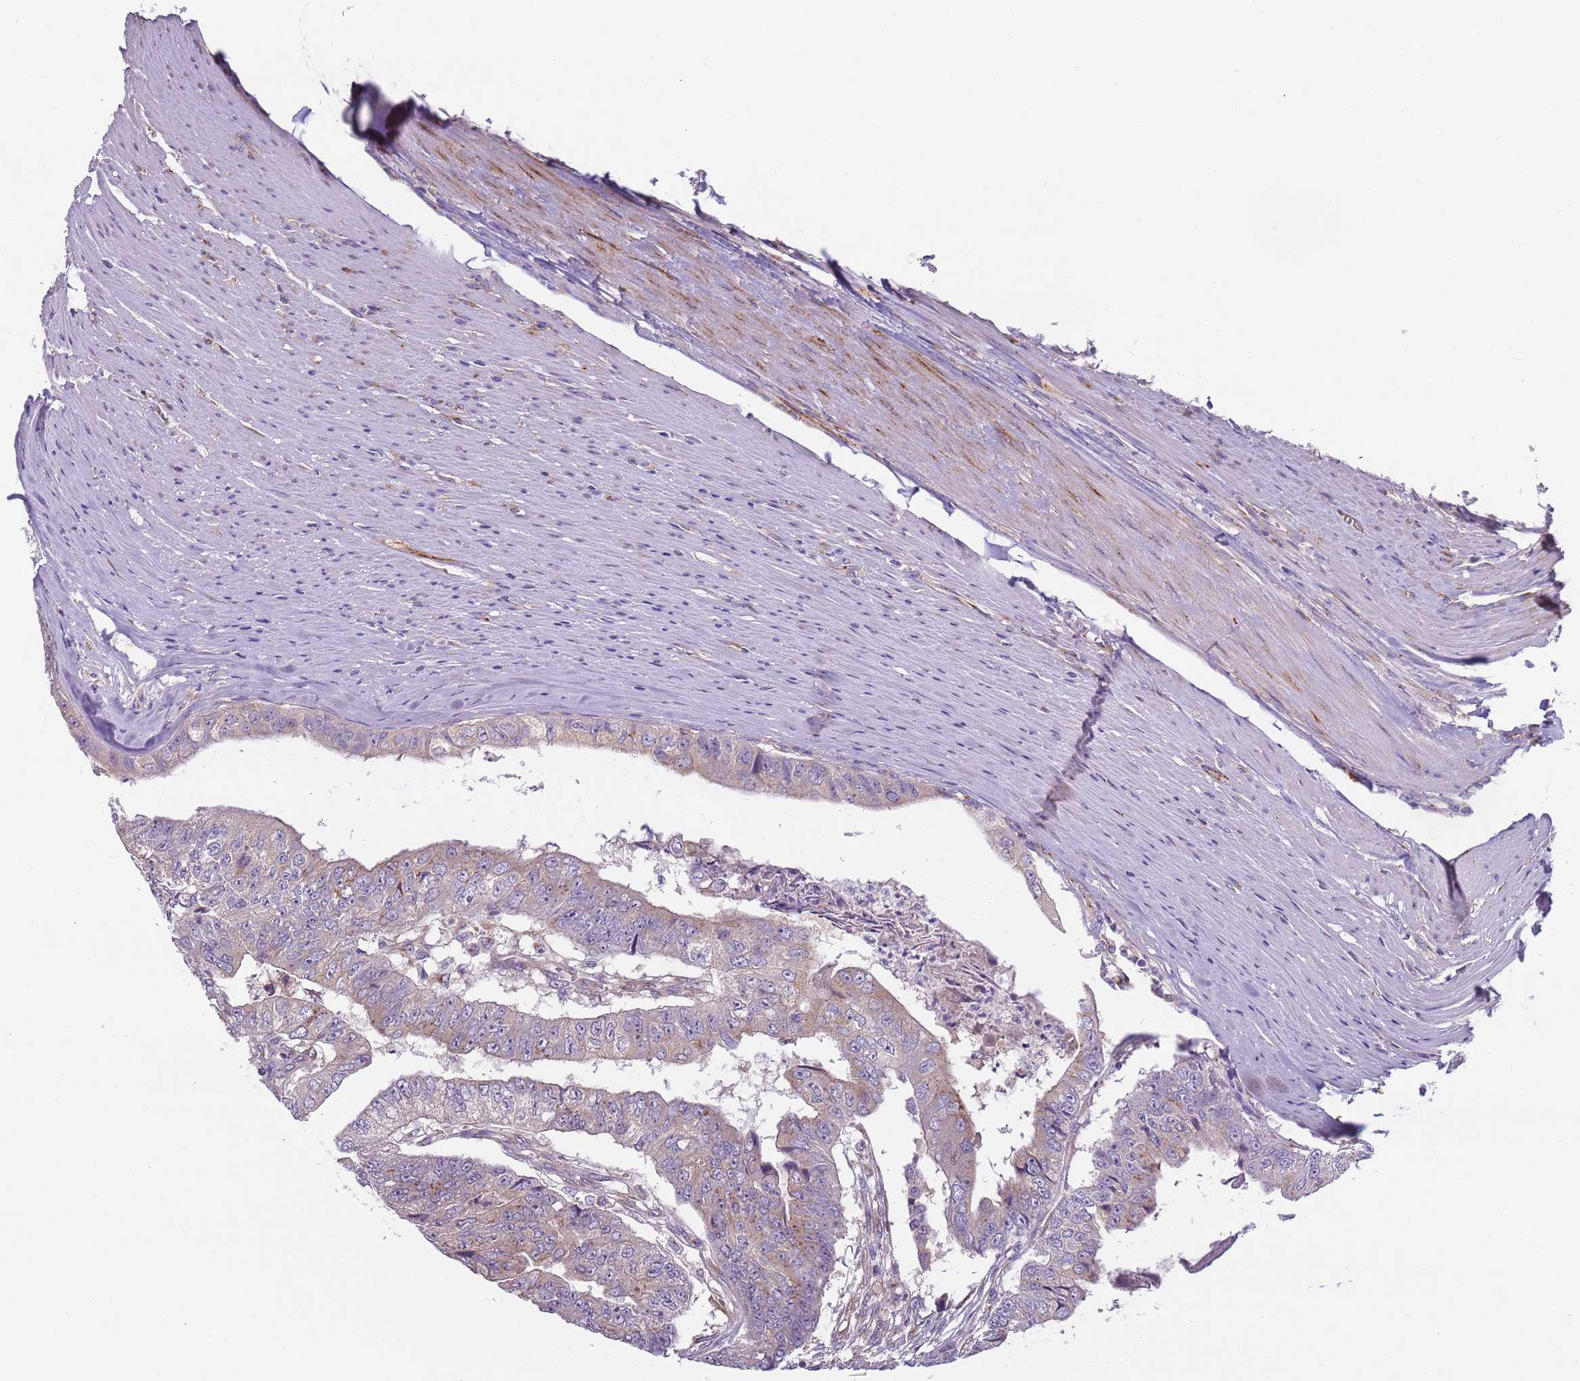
{"staining": {"intensity": "moderate", "quantity": "<25%", "location": "cytoplasmic/membranous"}, "tissue": "colorectal cancer", "cell_type": "Tumor cells", "image_type": "cancer", "snomed": [{"axis": "morphology", "description": "Adenocarcinoma, NOS"}, {"axis": "topography", "description": "Colon"}], "caption": "This is an image of immunohistochemistry staining of colorectal adenocarcinoma, which shows moderate positivity in the cytoplasmic/membranous of tumor cells.", "gene": "AKTIP", "patient": {"sex": "female", "age": 67}}